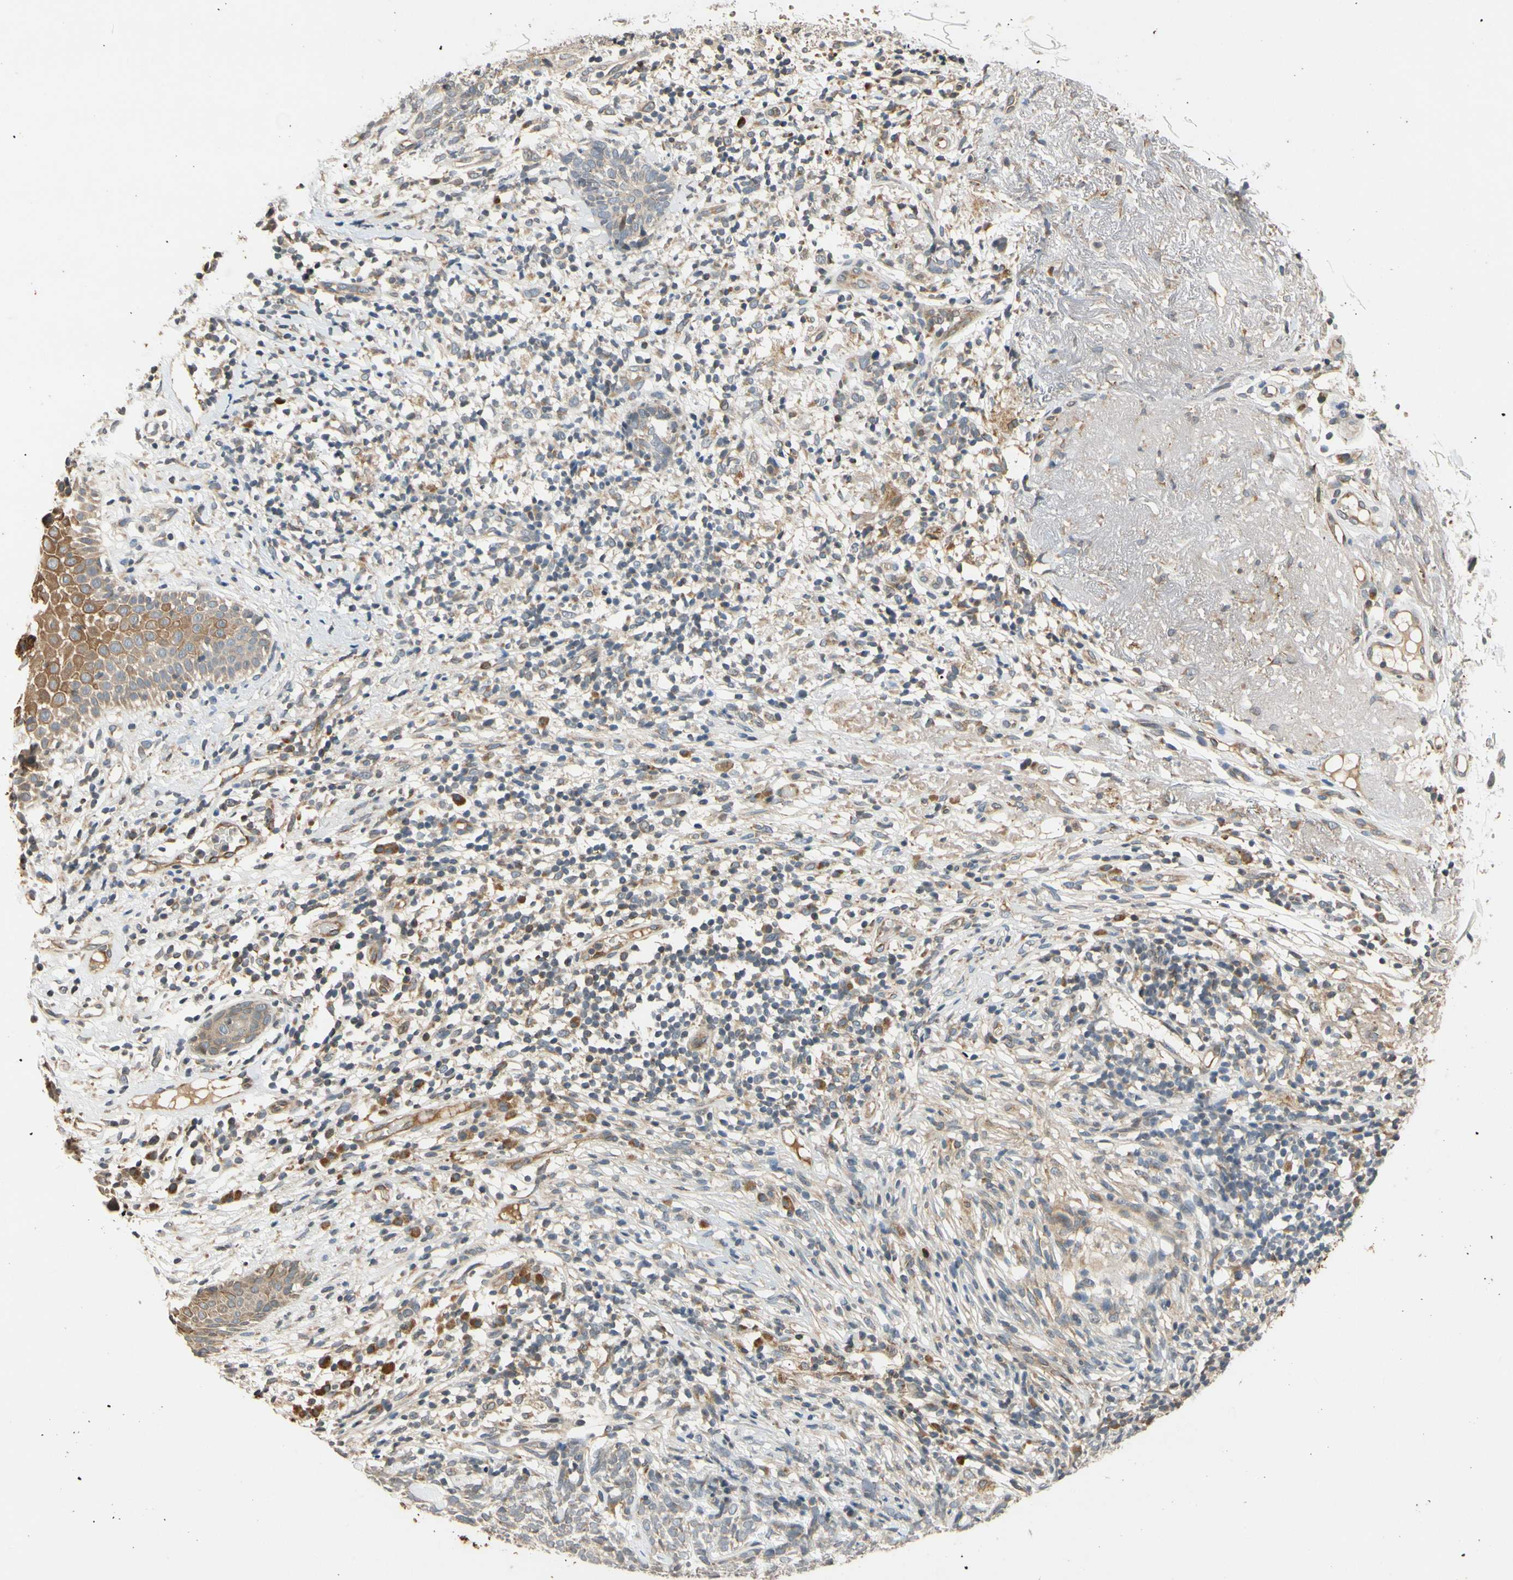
{"staining": {"intensity": "weak", "quantity": ">75%", "location": "cytoplasmic/membranous"}, "tissue": "skin cancer", "cell_type": "Tumor cells", "image_type": "cancer", "snomed": [{"axis": "morphology", "description": "Basal cell carcinoma"}, {"axis": "topography", "description": "Skin"}], "caption": "Immunohistochemistry of skin cancer (basal cell carcinoma) reveals low levels of weak cytoplasmic/membranous staining in about >75% of tumor cells.", "gene": "ATP2C1", "patient": {"sex": "female", "age": 84}}